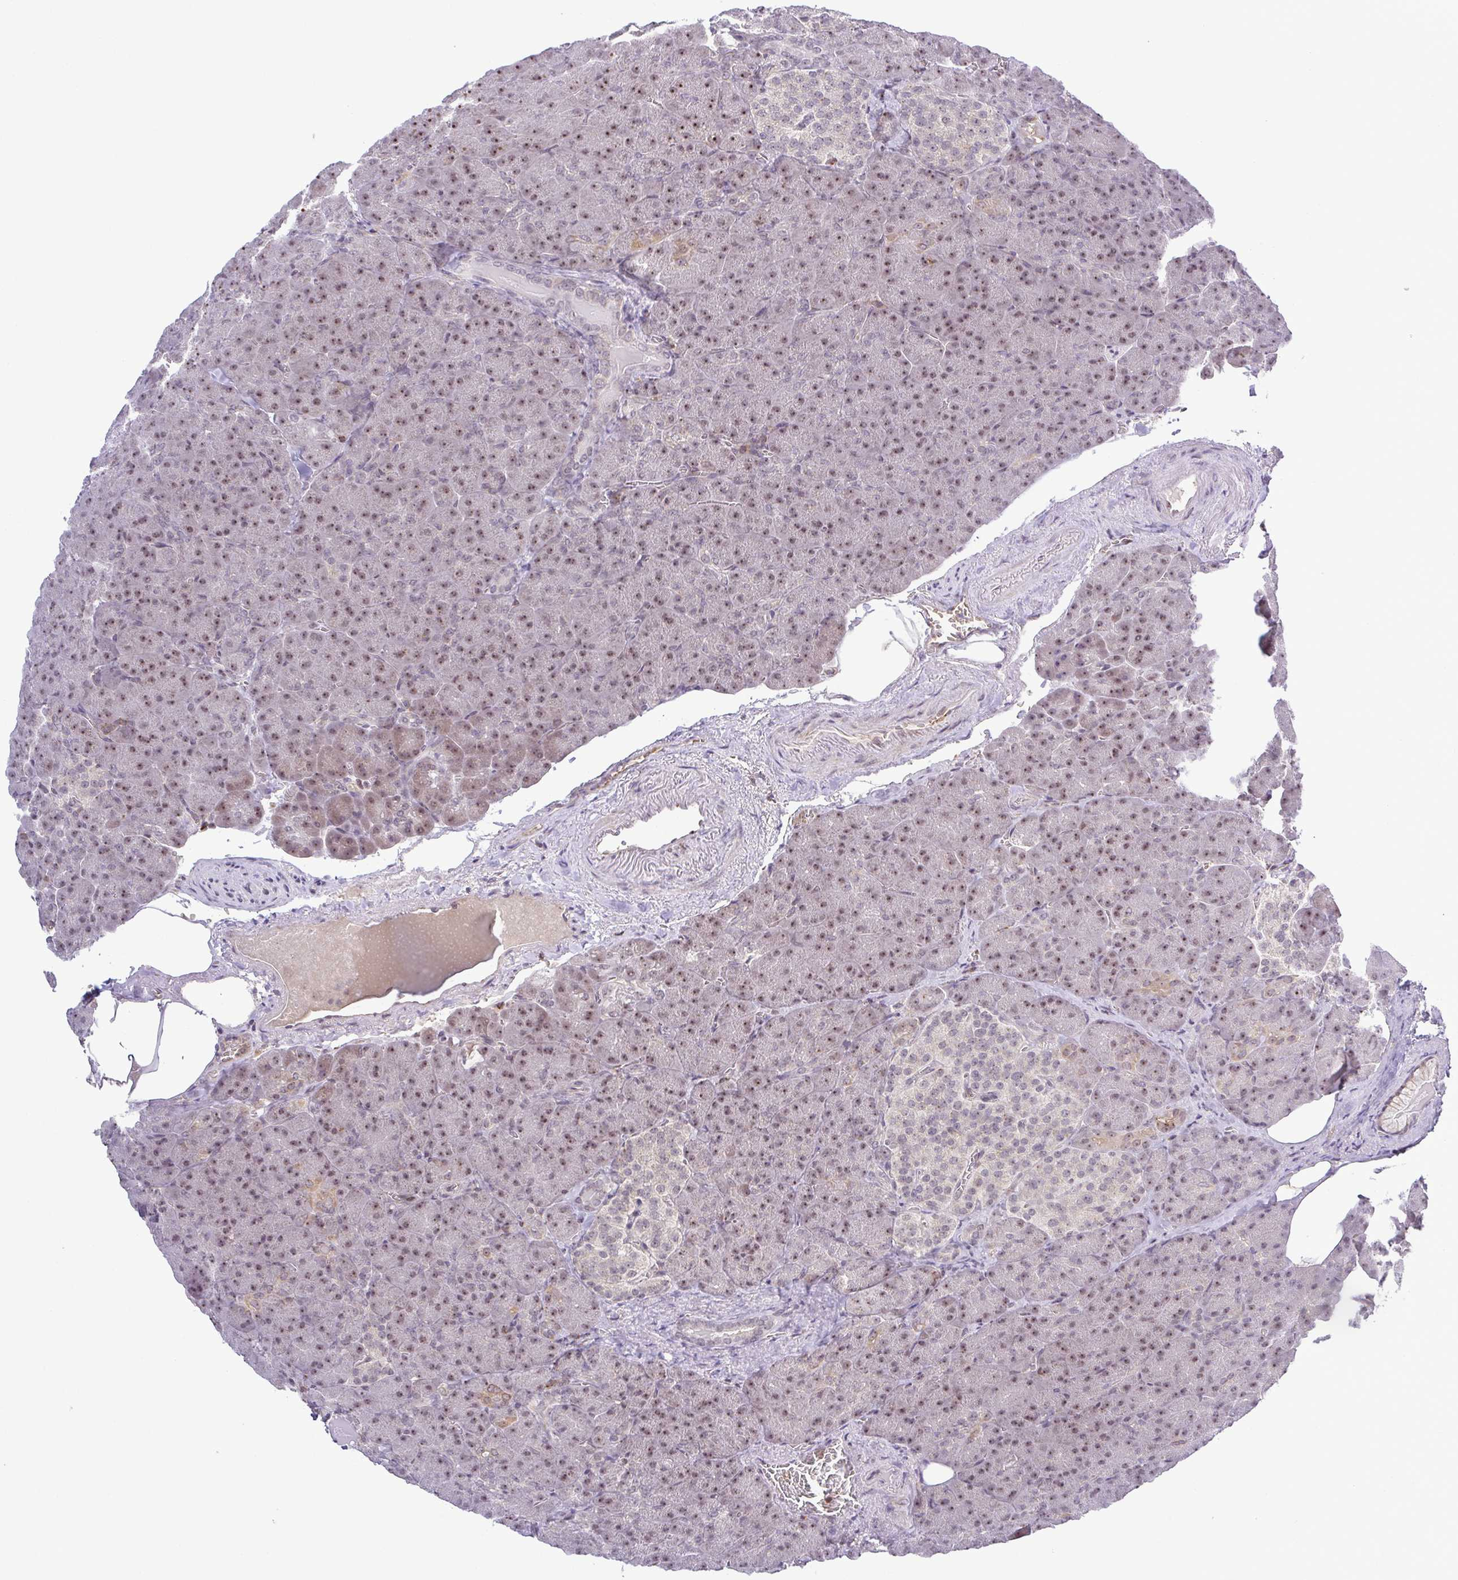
{"staining": {"intensity": "weak", "quantity": ">75%", "location": "nuclear"}, "tissue": "pancreas", "cell_type": "Exocrine glandular cells", "image_type": "normal", "snomed": [{"axis": "morphology", "description": "Normal tissue, NOS"}, {"axis": "topography", "description": "Pancreas"}], "caption": "Immunohistochemical staining of normal human pancreas shows weak nuclear protein positivity in about >75% of exocrine glandular cells.", "gene": "RSL24D1", "patient": {"sex": "female", "age": 74}}